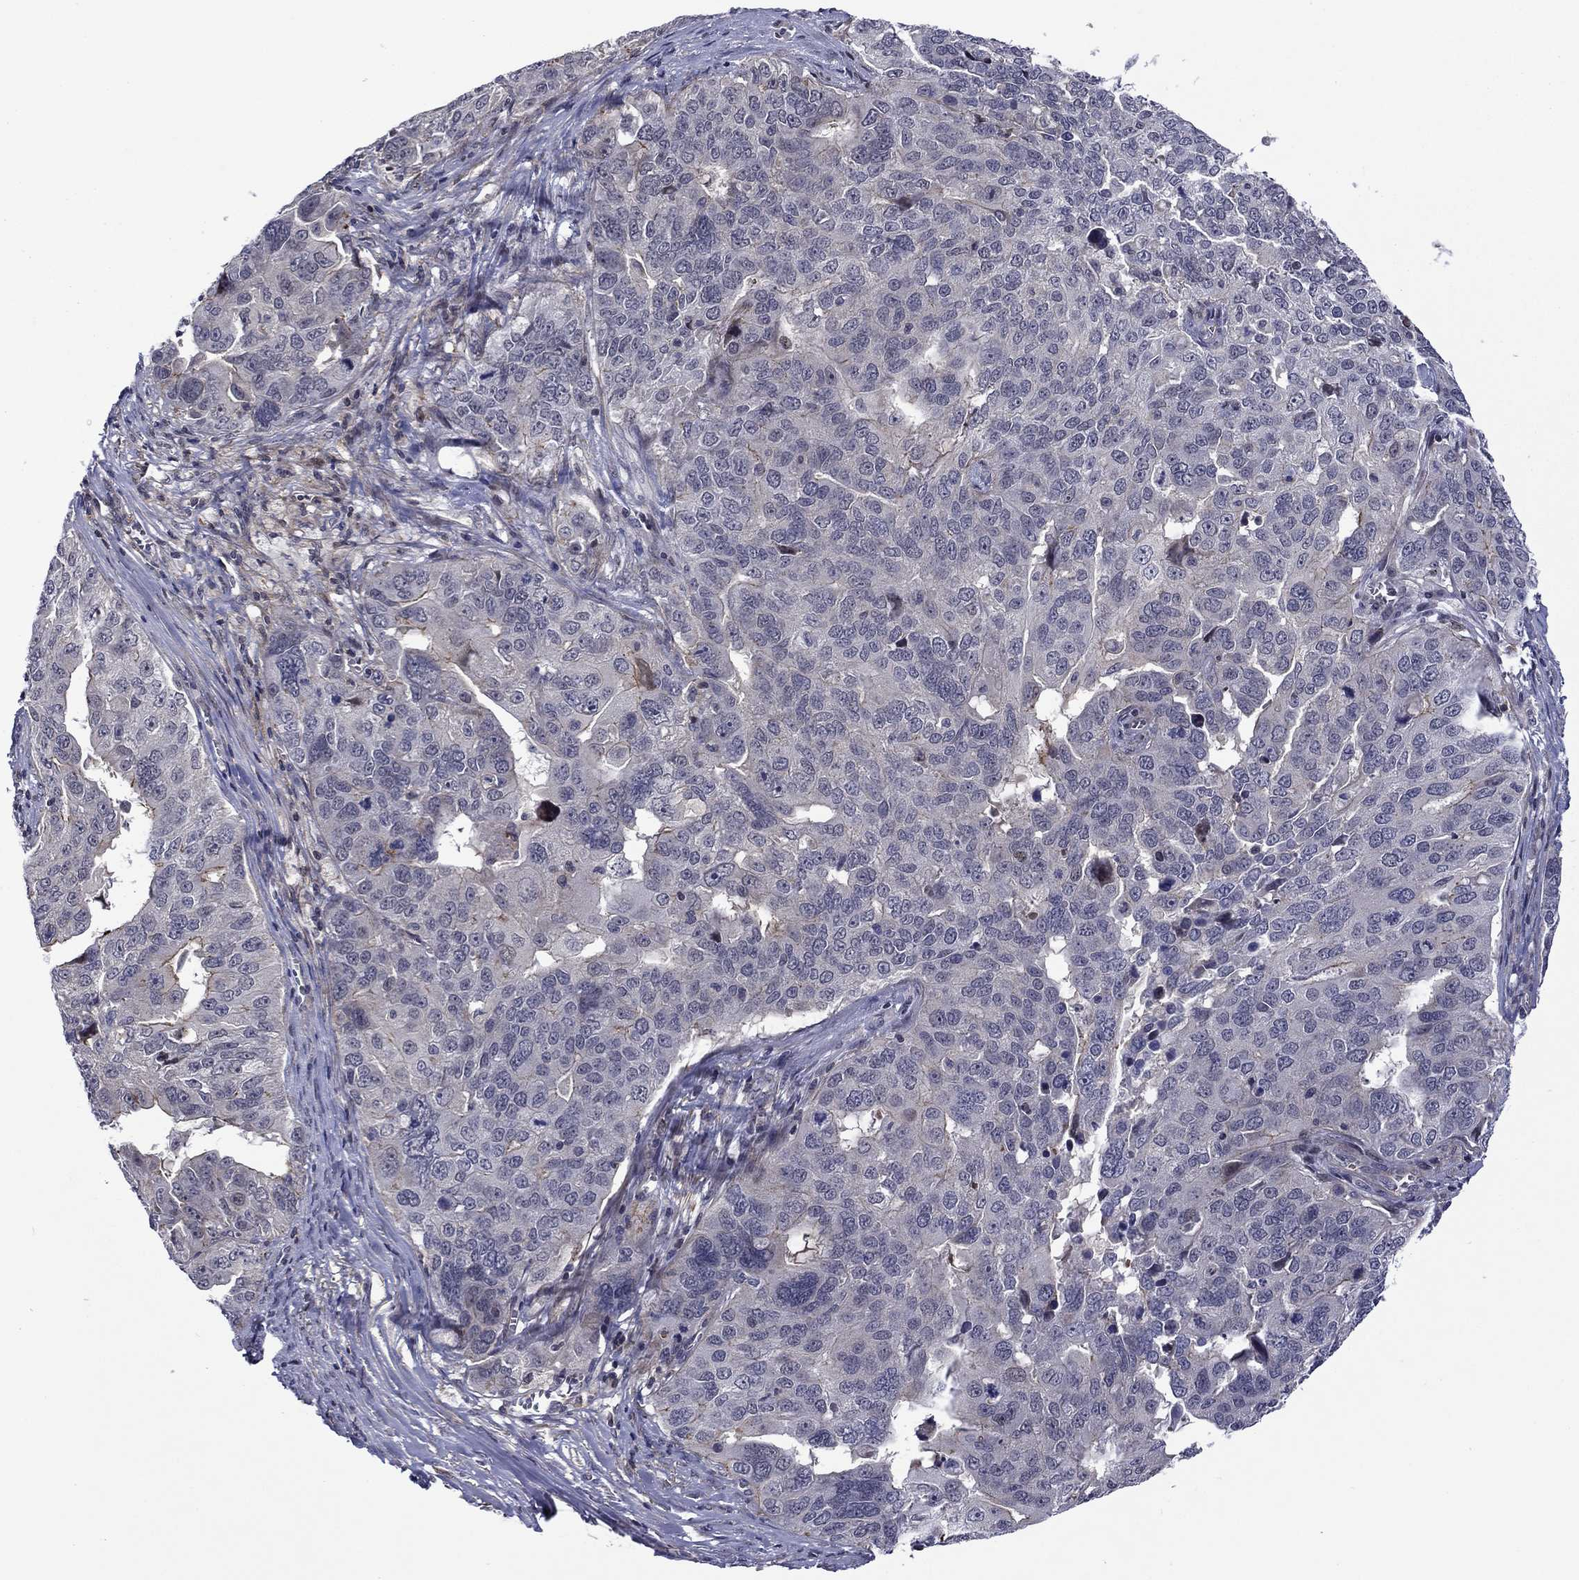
{"staining": {"intensity": "negative", "quantity": "none", "location": "none"}, "tissue": "ovarian cancer", "cell_type": "Tumor cells", "image_type": "cancer", "snomed": [{"axis": "morphology", "description": "Carcinoma, endometroid"}, {"axis": "topography", "description": "Soft tissue"}, {"axis": "topography", "description": "Ovary"}], "caption": "Immunohistochemistry micrograph of neoplastic tissue: human endometroid carcinoma (ovarian) stained with DAB displays no significant protein staining in tumor cells.", "gene": "B3GAT1", "patient": {"sex": "female", "age": 52}}